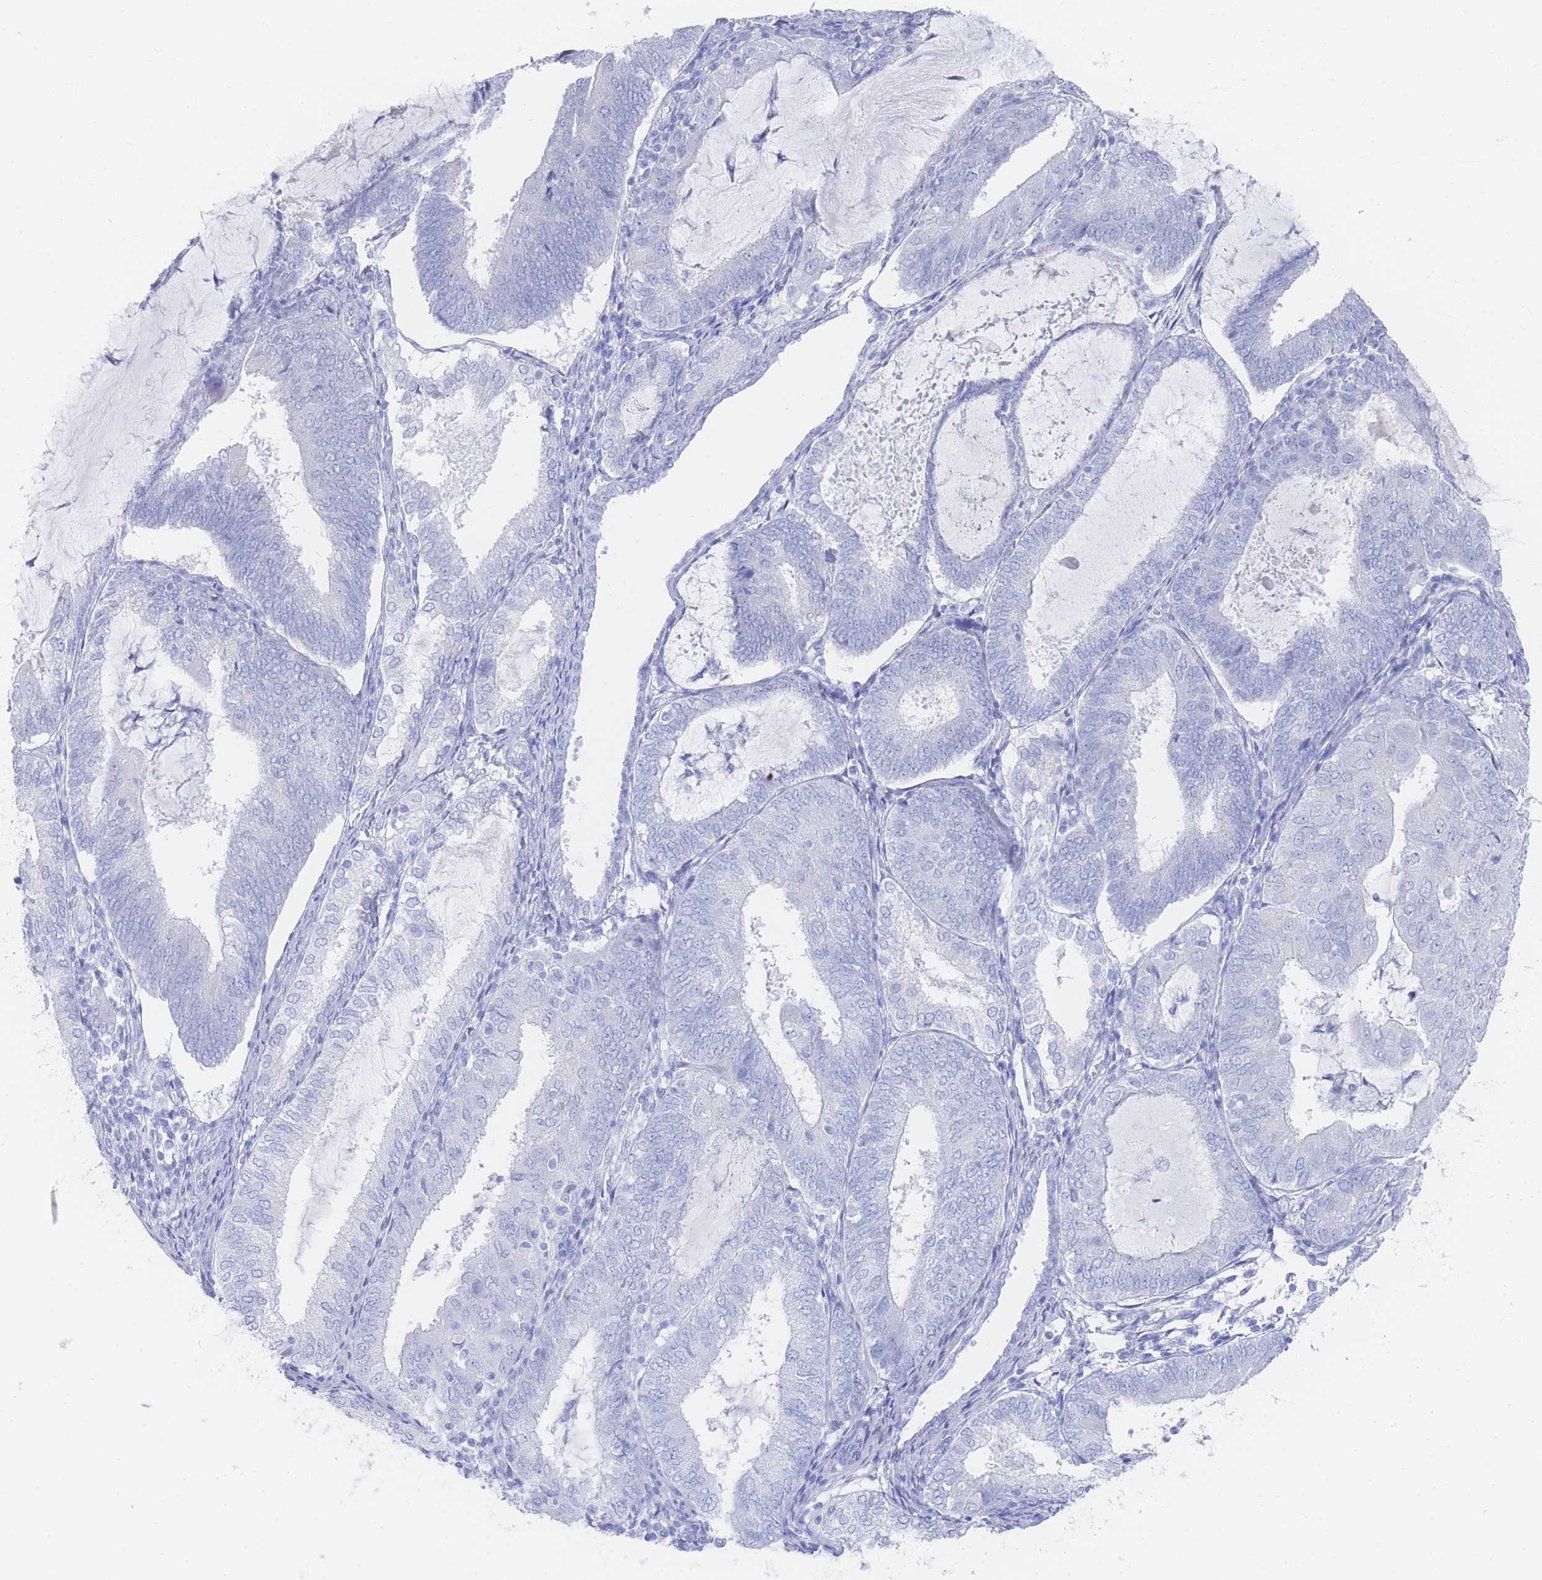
{"staining": {"intensity": "negative", "quantity": "none", "location": "none"}, "tissue": "endometrial cancer", "cell_type": "Tumor cells", "image_type": "cancer", "snomed": [{"axis": "morphology", "description": "Adenocarcinoma, NOS"}, {"axis": "topography", "description": "Endometrium"}], "caption": "Endometrial adenocarcinoma stained for a protein using immunohistochemistry shows no staining tumor cells.", "gene": "LRRC37A", "patient": {"sex": "female", "age": 81}}